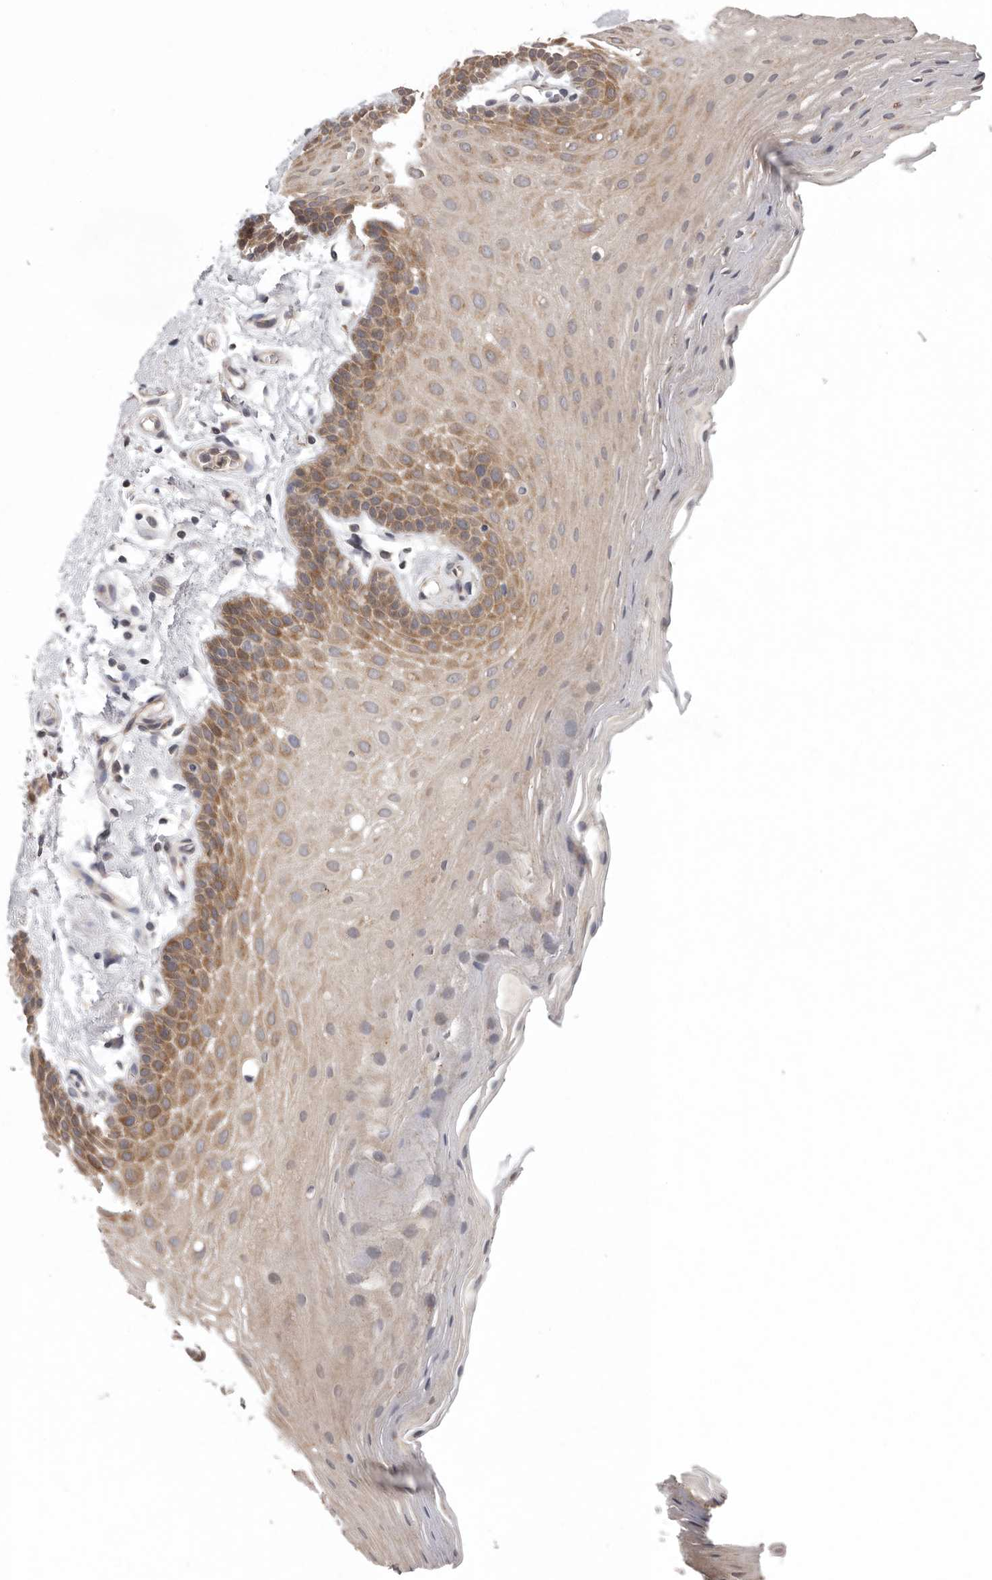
{"staining": {"intensity": "moderate", "quantity": "25%-75%", "location": "cytoplasmic/membranous"}, "tissue": "oral mucosa", "cell_type": "Squamous epithelial cells", "image_type": "normal", "snomed": [{"axis": "morphology", "description": "Normal tissue, NOS"}, {"axis": "topography", "description": "Oral tissue"}], "caption": "Oral mucosa stained for a protein (brown) reveals moderate cytoplasmic/membranous positive staining in approximately 25%-75% of squamous epithelial cells.", "gene": "RALGPS2", "patient": {"sex": "male", "age": 62}}